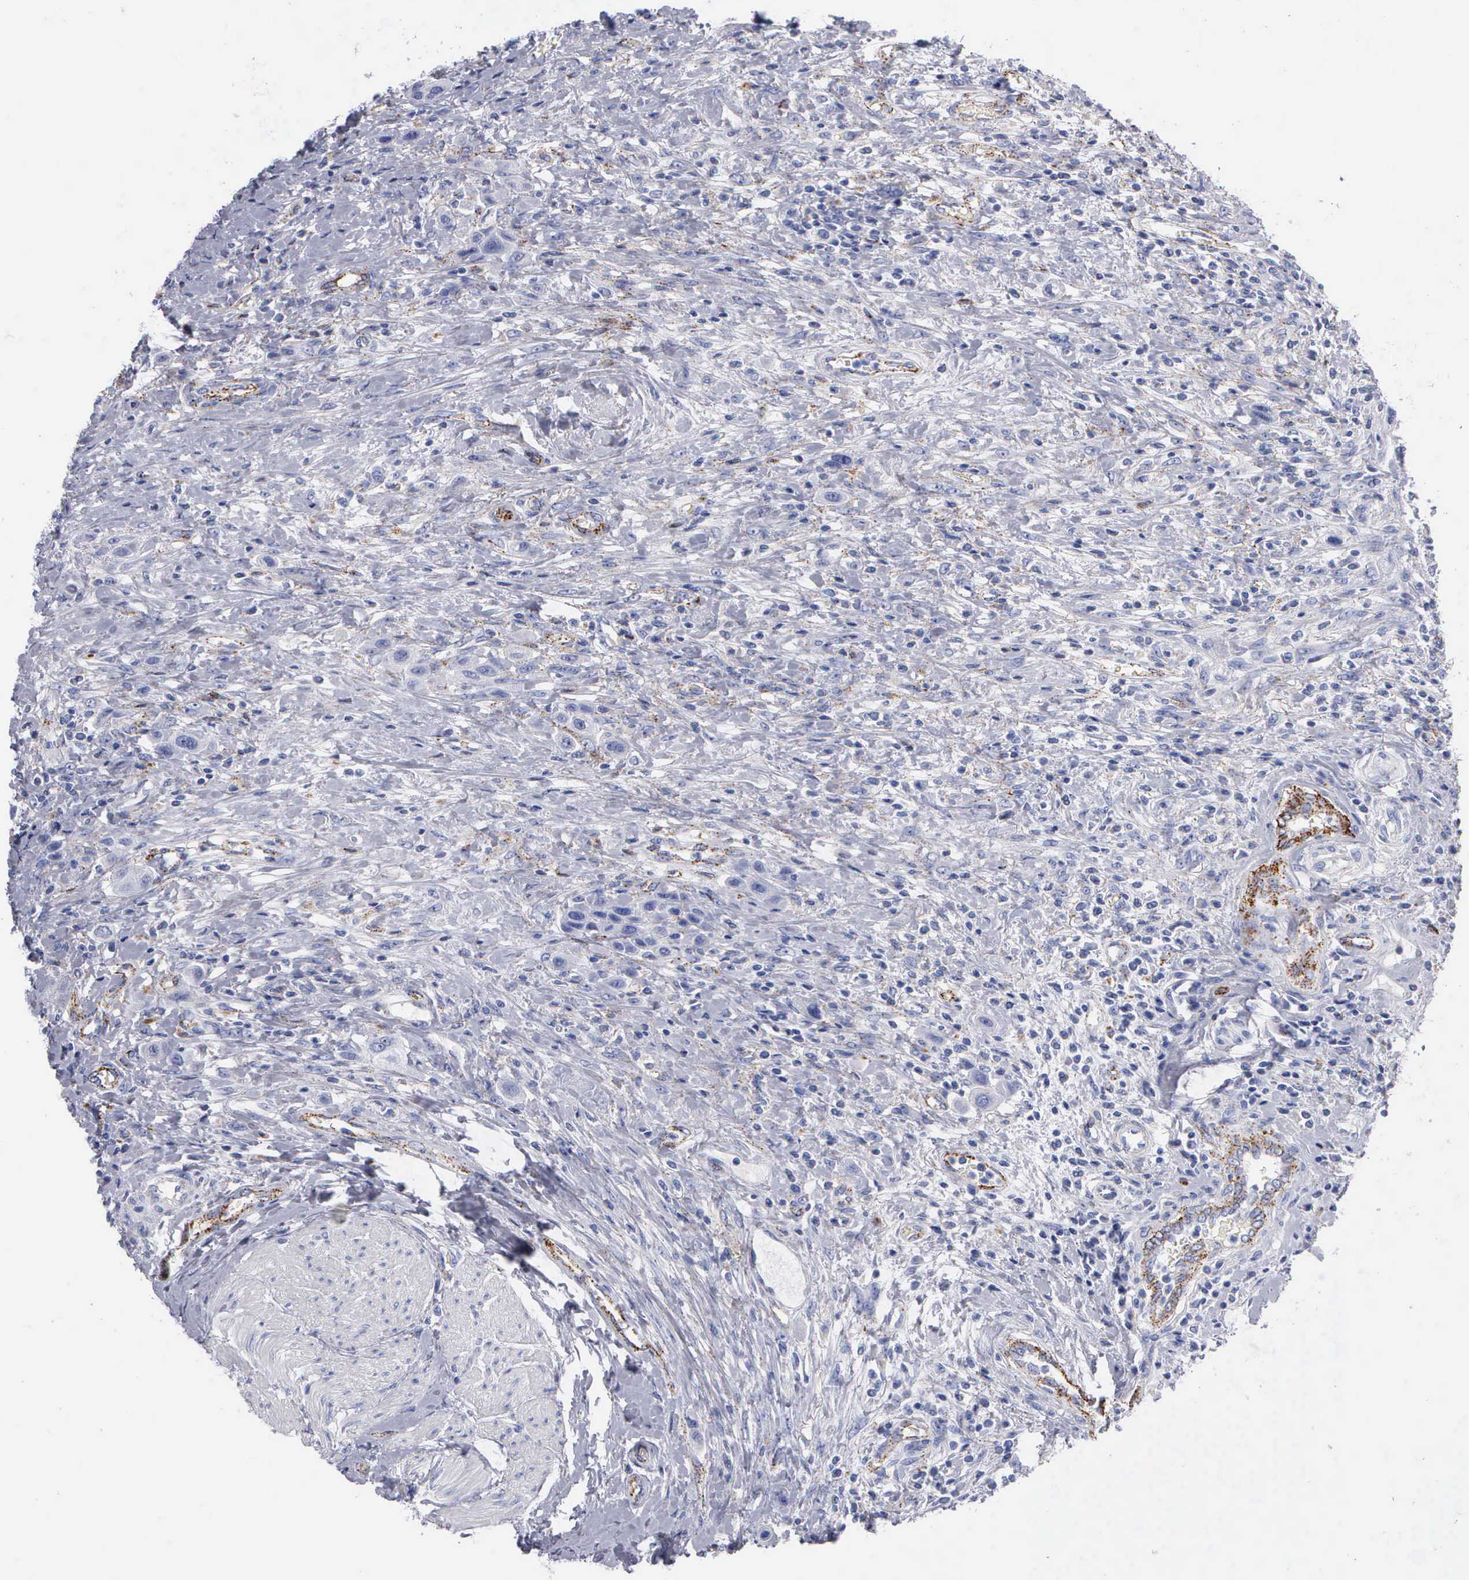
{"staining": {"intensity": "negative", "quantity": "none", "location": "none"}, "tissue": "urothelial cancer", "cell_type": "Tumor cells", "image_type": "cancer", "snomed": [{"axis": "morphology", "description": "Urothelial carcinoma, High grade"}, {"axis": "topography", "description": "Urinary bladder"}], "caption": "IHC of urothelial carcinoma (high-grade) shows no positivity in tumor cells.", "gene": "CTSL", "patient": {"sex": "male", "age": 50}}